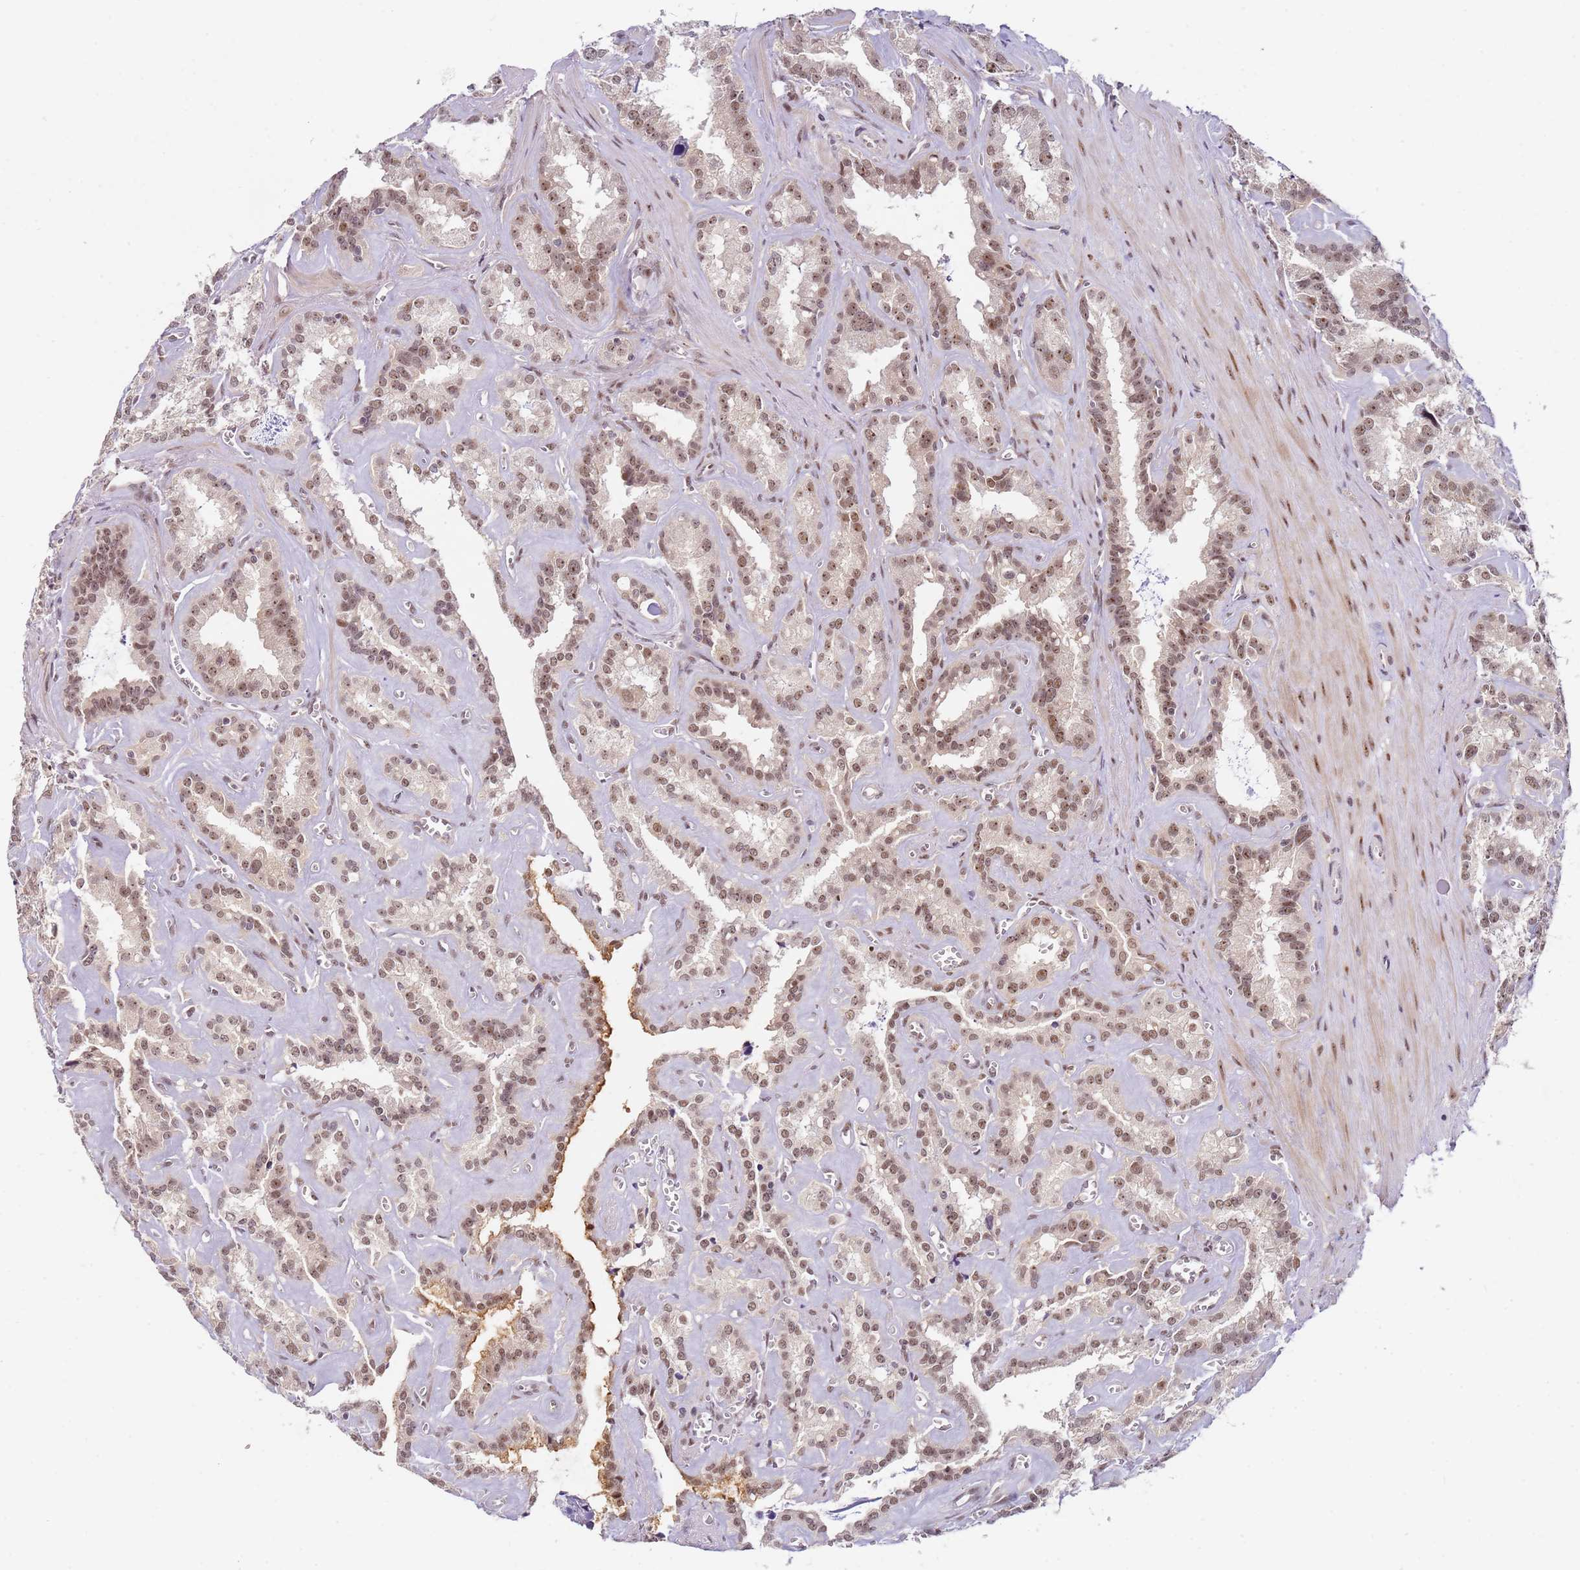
{"staining": {"intensity": "moderate", "quantity": ">75%", "location": "nuclear"}, "tissue": "seminal vesicle", "cell_type": "Glandular cells", "image_type": "normal", "snomed": [{"axis": "morphology", "description": "Normal tissue, NOS"}, {"axis": "topography", "description": "Prostate"}, {"axis": "topography", "description": "Seminal veicle"}], "caption": "DAB (3,3'-diaminobenzidine) immunohistochemical staining of benign human seminal vesicle shows moderate nuclear protein staining in approximately >75% of glandular cells.", "gene": "LGALSL", "patient": {"sex": "male", "age": 59}}